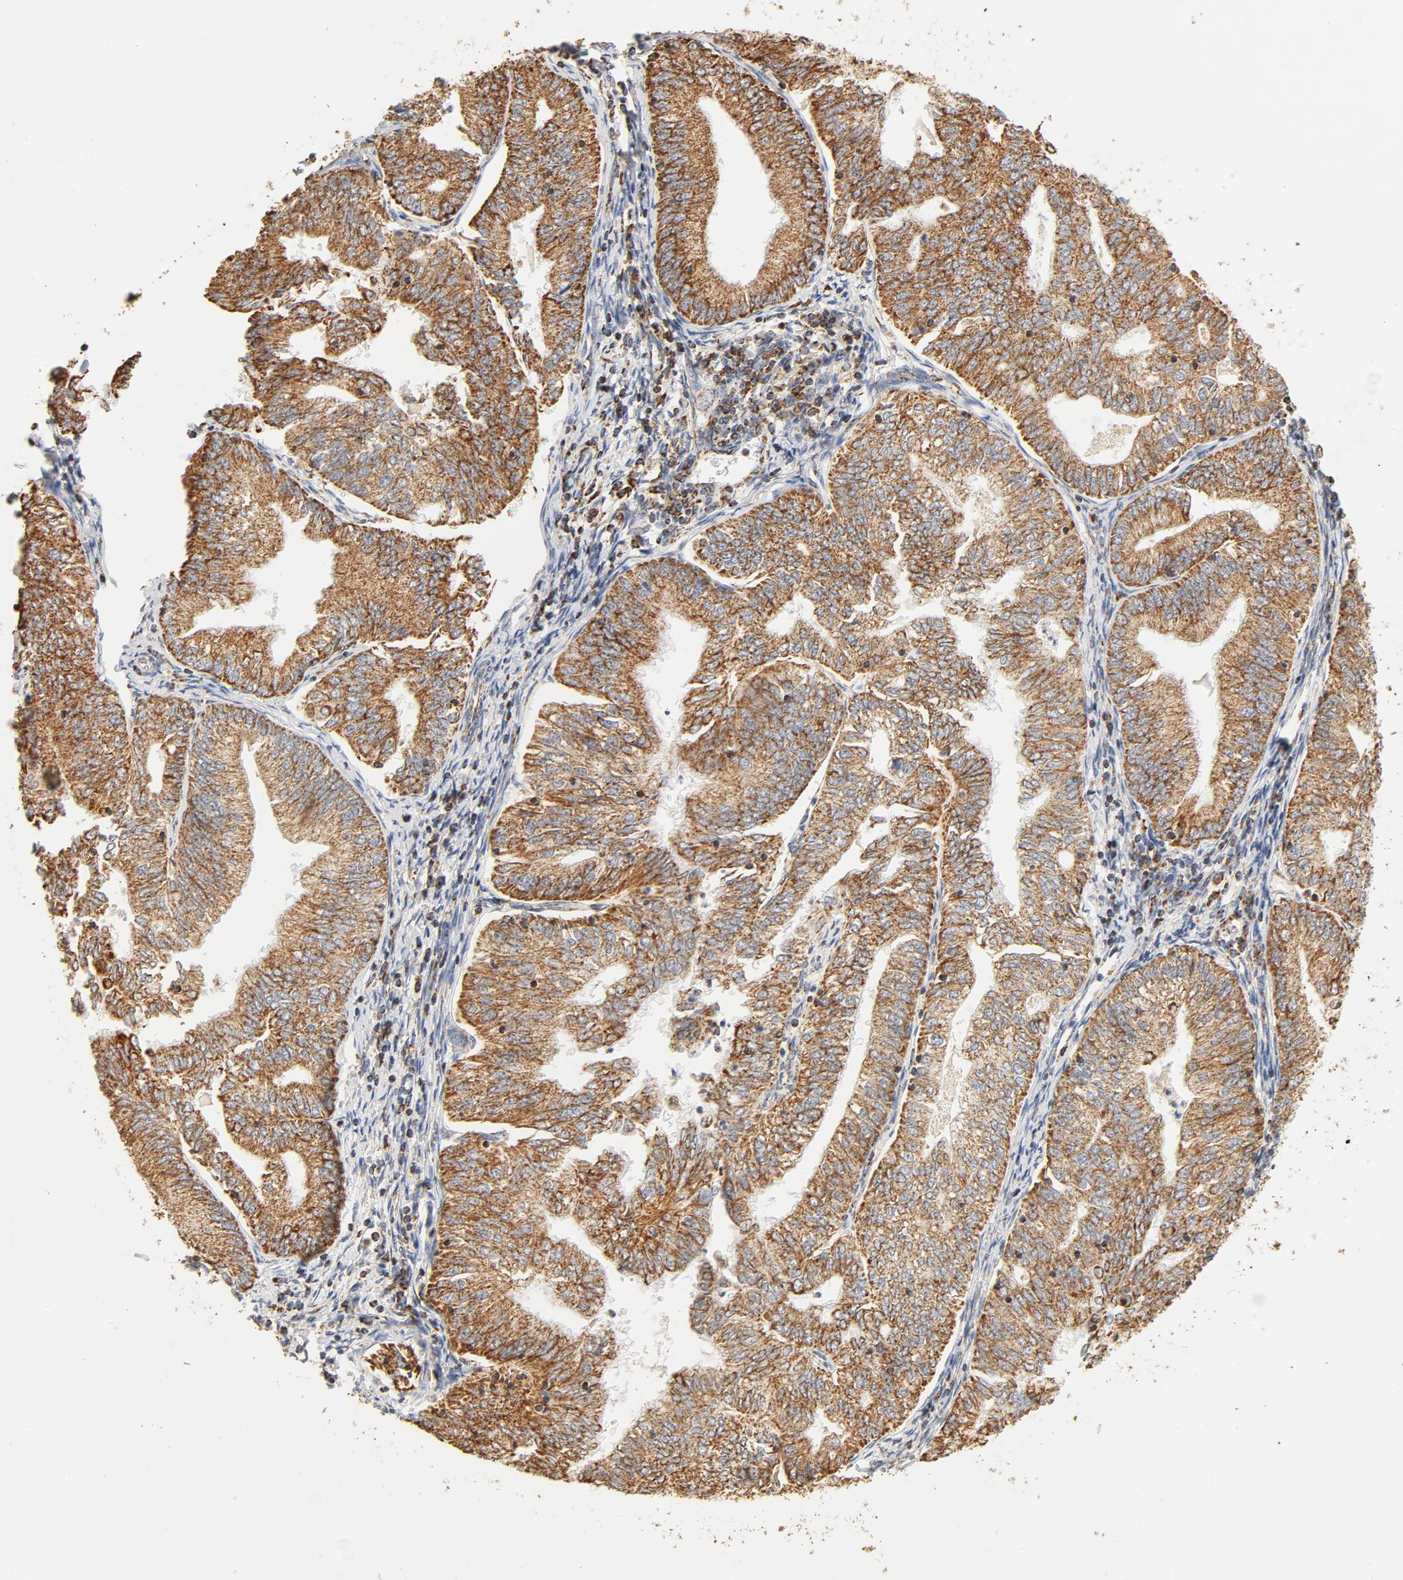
{"staining": {"intensity": "moderate", "quantity": ">75%", "location": "cytoplasmic/membranous"}, "tissue": "endometrial cancer", "cell_type": "Tumor cells", "image_type": "cancer", "snomed": [{"axis": "morphology", "description": "Adenocarcinoma, NOS"}, {"axis": "topography", "description": "Endometrium"}], "caption": "The micrograph exhibits a brown stain indicating the presence of a protein in the cytoplasmic/membranous of tumor cells in endometrial adenocarcinoma. (Brightfield microscopy of DAB IHC at high magnification).", "gene": "COX4I1", "patient": {"sex": "female", "age": 69}}